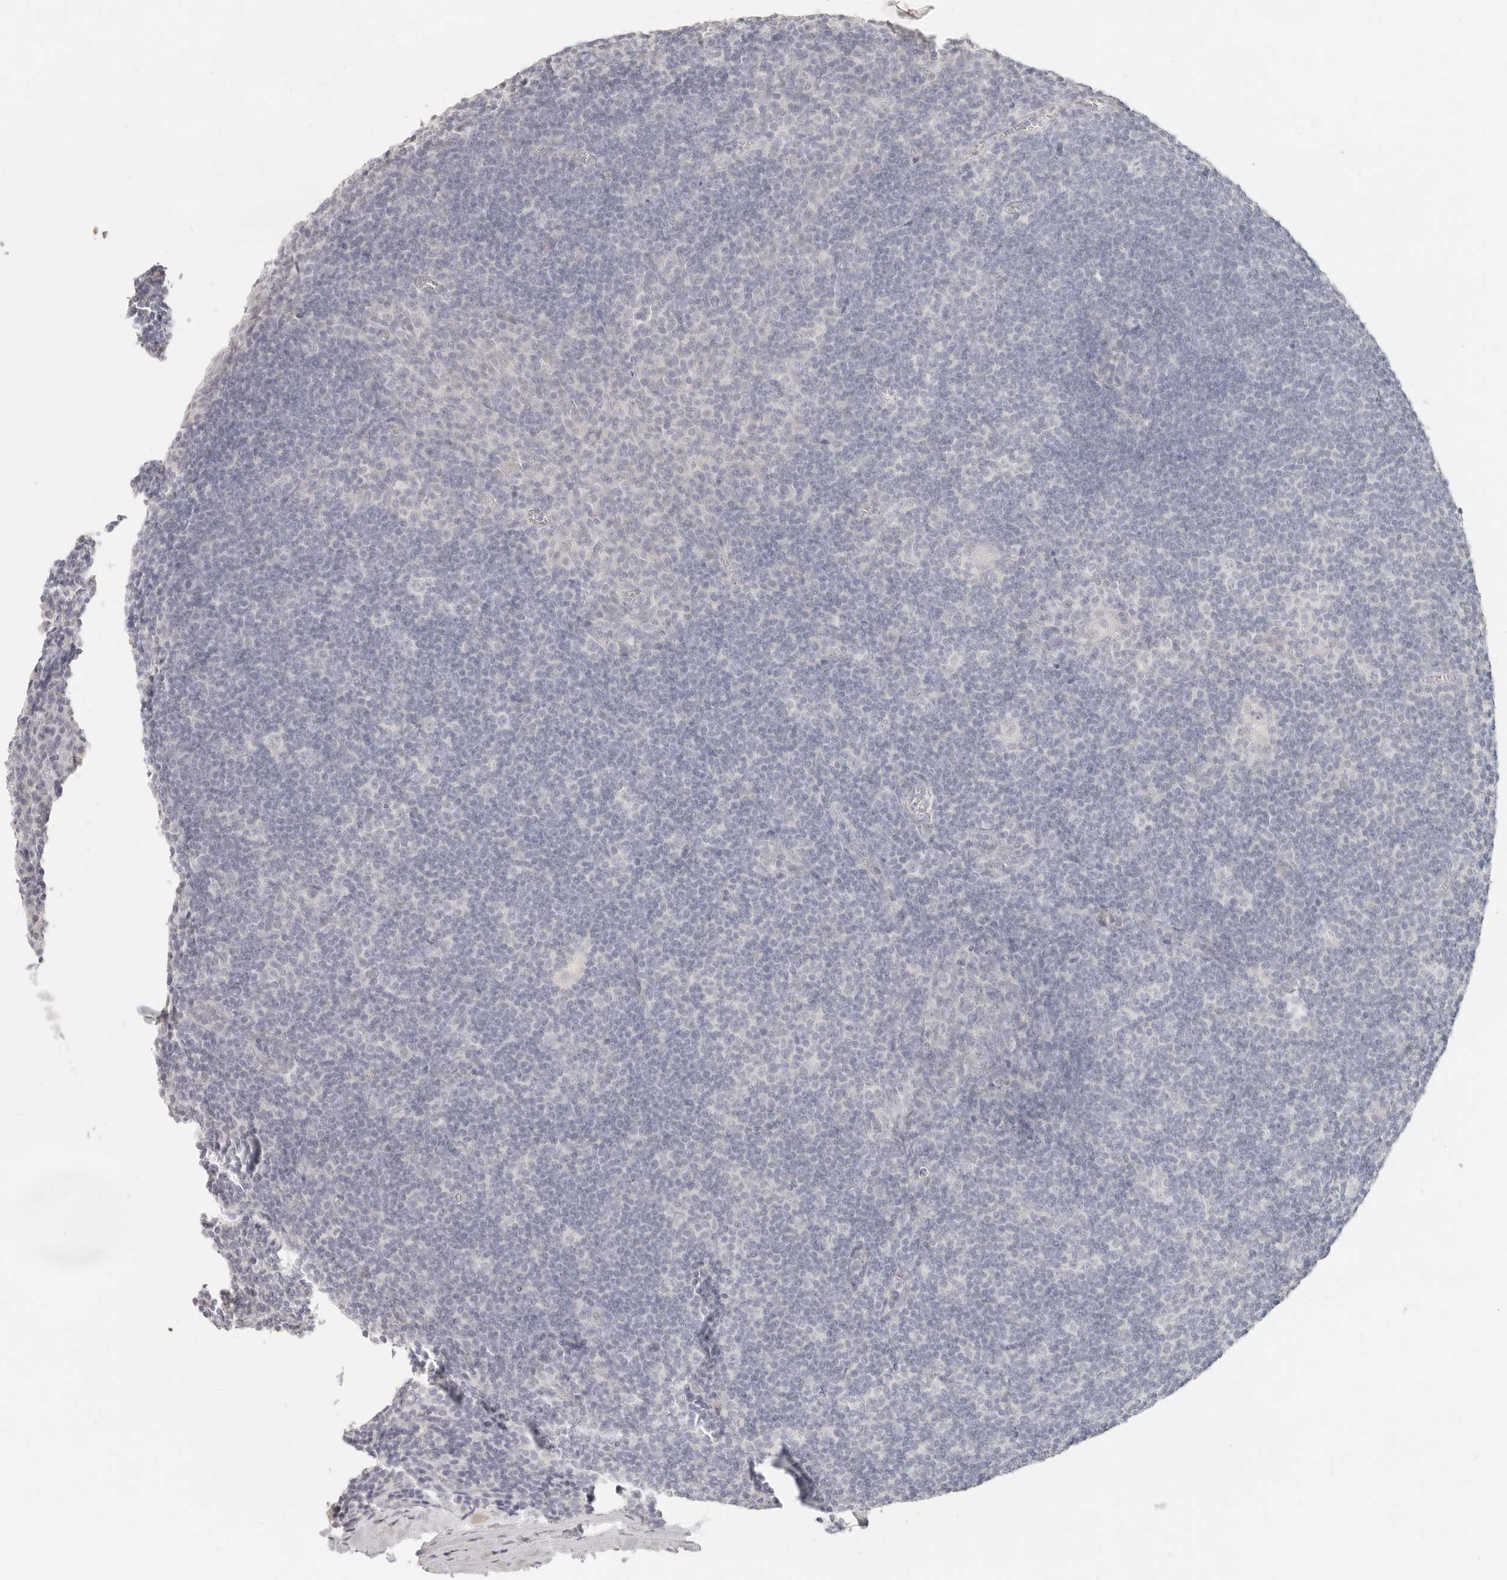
{"staining": {"intensity": "negative", "quantity": "none", "location": "none"}, "tissue": "tonsil", "cell_type": "Germinal center cells", "image_type": "normal", "snomed": [{"axis": "morphology", "description": "Normal tissue, NOS"}, {"axis": "topography", "description": "Tonsil"}], "caption": "DAB immunohistochemical staining of normal tonsil demonstrates no significant staining in germinal center cells.", "gene": "EPCAM", "patient": {"sex": "male", "age": 37}}